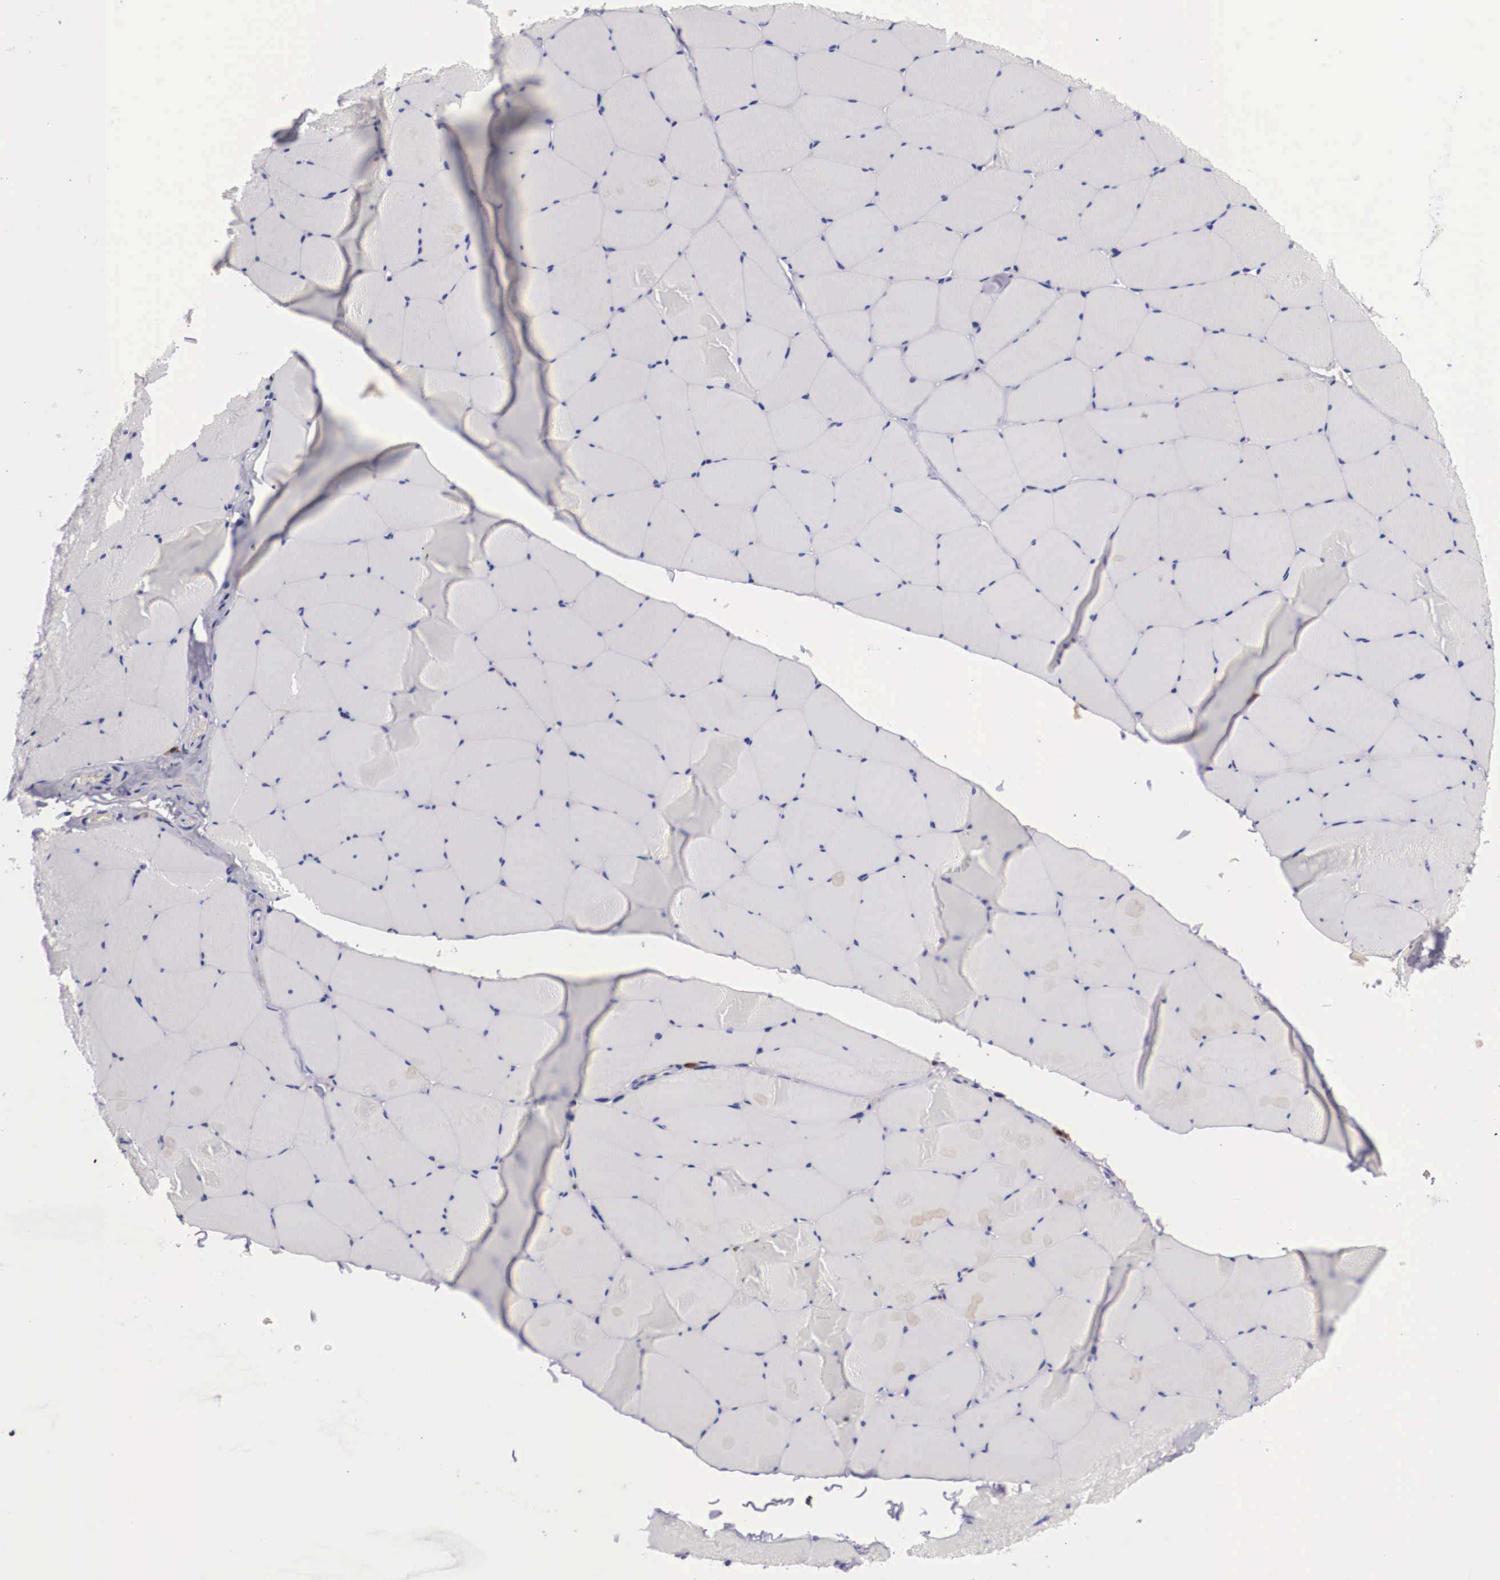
{"staining": {"intensity": "negative", "quantity": "none", "location": "none"}, "tissue": "skeletal muscle", "cell_type": "Myocytes", "image_type": "normal", "snomed": [{"axis": "morphology", "description": "Normal tissue, NOS"}, {"axis": "topography", "description": "Skeletal muscle"}, {"axis": "topography", "description": "Salivary gland"}], "caption": "Myocytes show no significant protein expression in benign skeletal muscle.", "gene": "RENBP", "patient": {"sex": "male", "age": 62}}